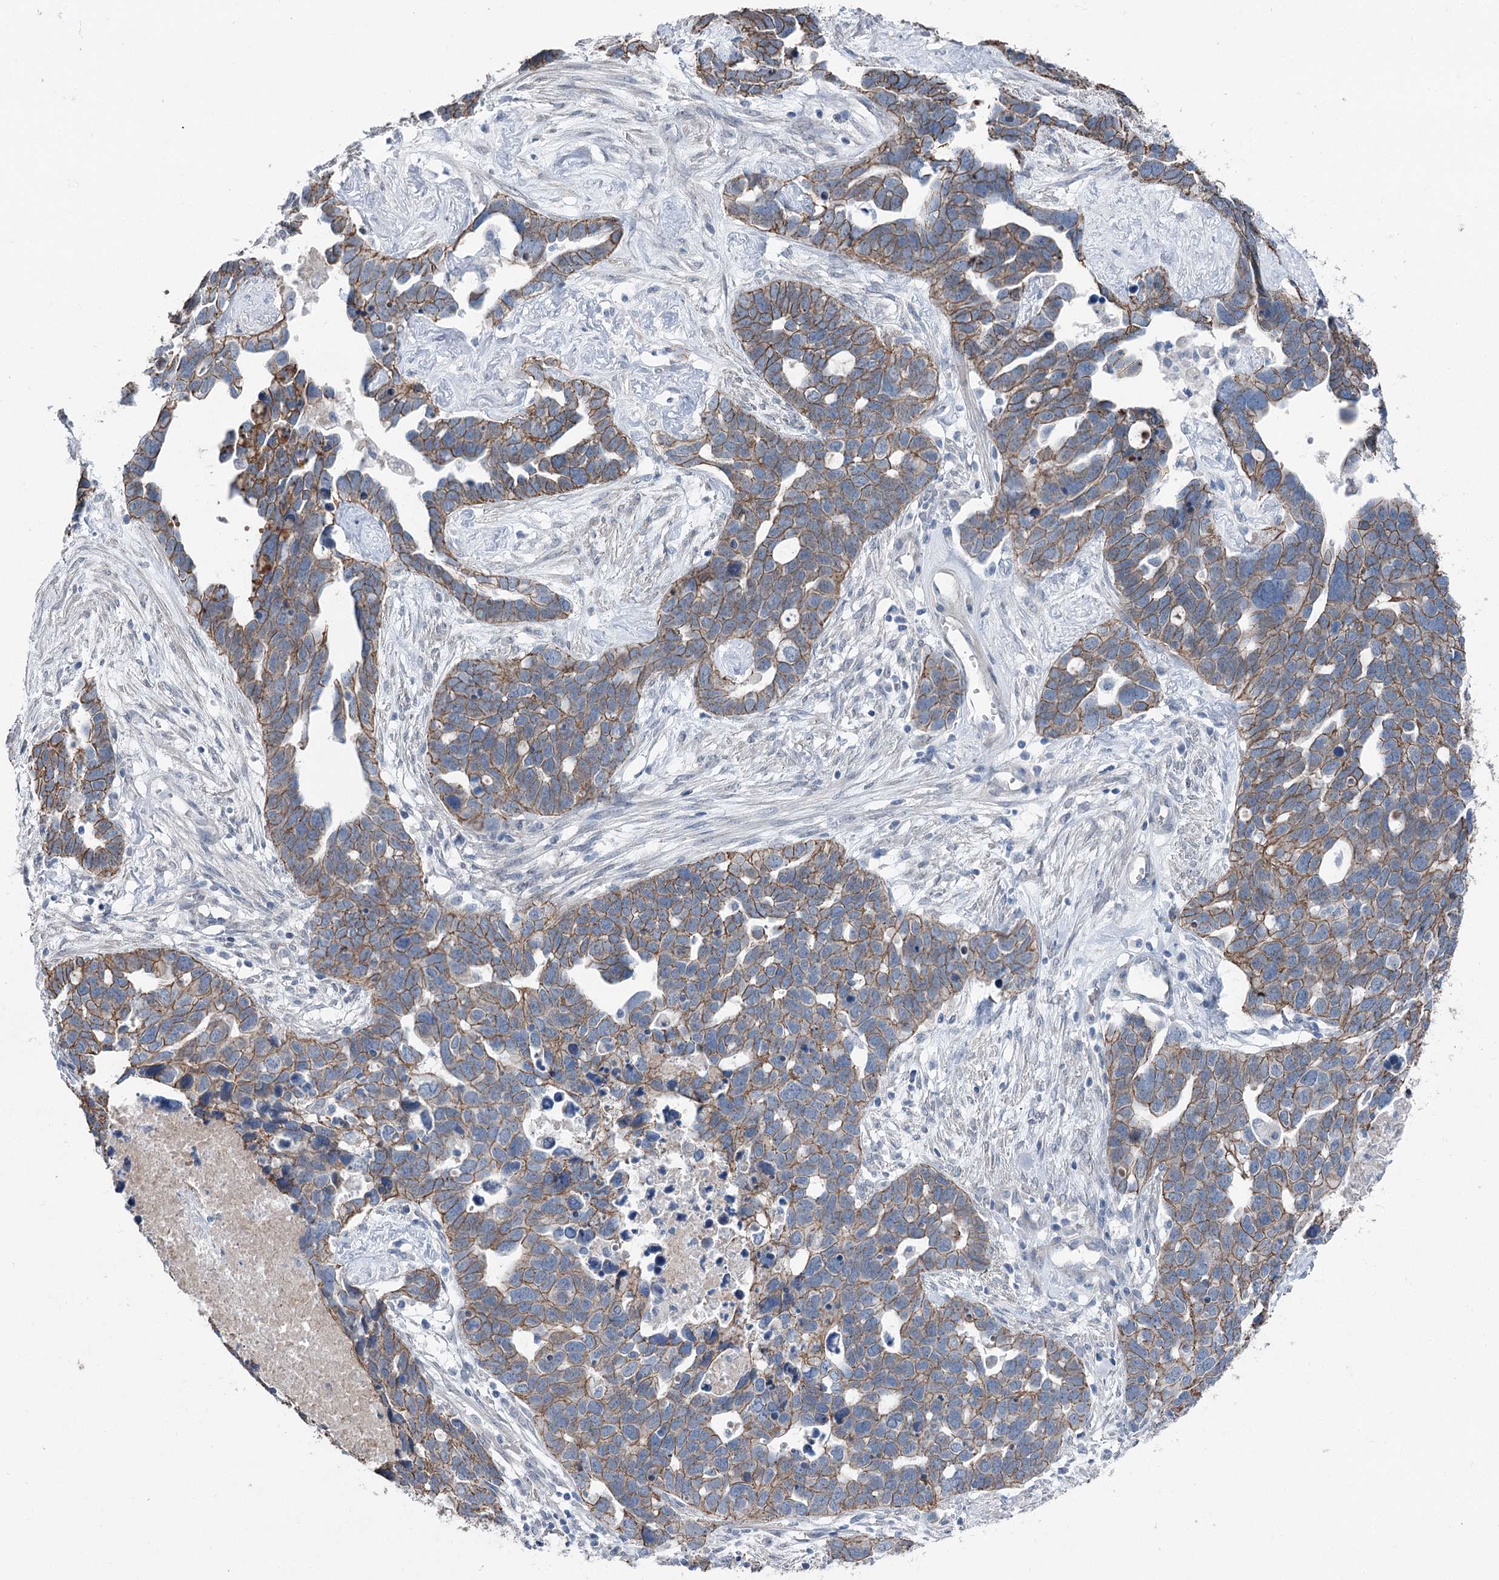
{"staining": {"intensity": "moderate", "quantity": ">75%", "location": "cytoplasmic/membranous"}, "tissue": "ovarian cancer", "cell_type": "Tumor cells", "image_type": "cancer", "snomed": [{"axis": "morphology", "description": "Cystadenocarcinoma, serous, NOS"}, {"axis": "topography", "description": "Ovary"}], "caption": "Immunohistochemical staining of ovarian serous cystadenocarcinoma exhibits moderate cytoplasmic/membranous protein positivity in about >75% of tumor cells.", "gene": "FAM120B", "patient": {"sex": "female", "age": 54}}